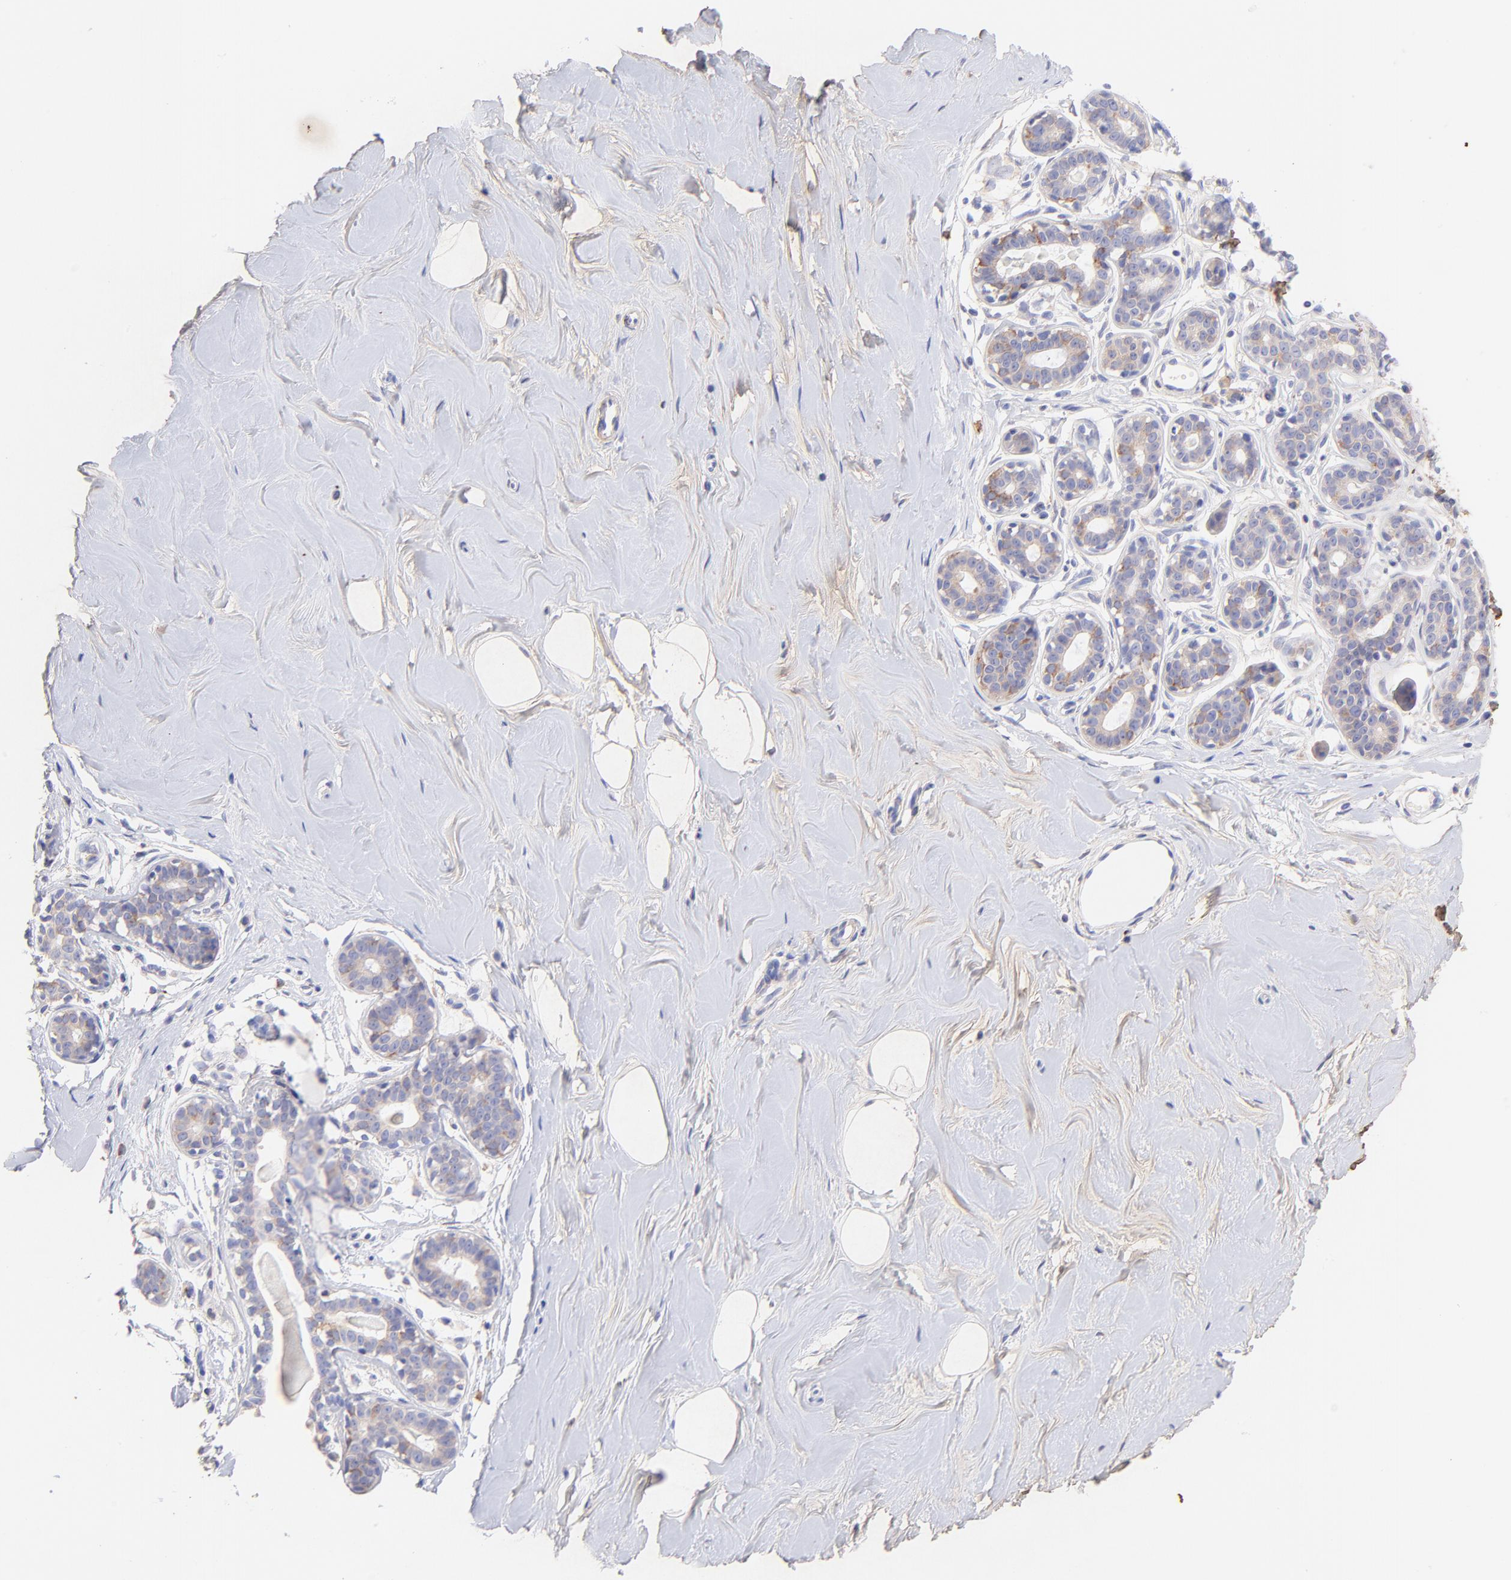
{"staining": {"intensity": "negative", "quantity": "none", "location": "none"}, "tissue": "breast", "cell_type": "Adipocytes", "image_type": "normal", "snomed": [{"axis": "morphology", "description": "Normal tissue, NOS"}, {"axis": "topography", "description": "Breast"}], "caption": "Breast was stained to show a protein in brown. There is no significant positivity in adipocytes.", "gene": "BGN", "patient": {"sex": "female", "age": 23}}